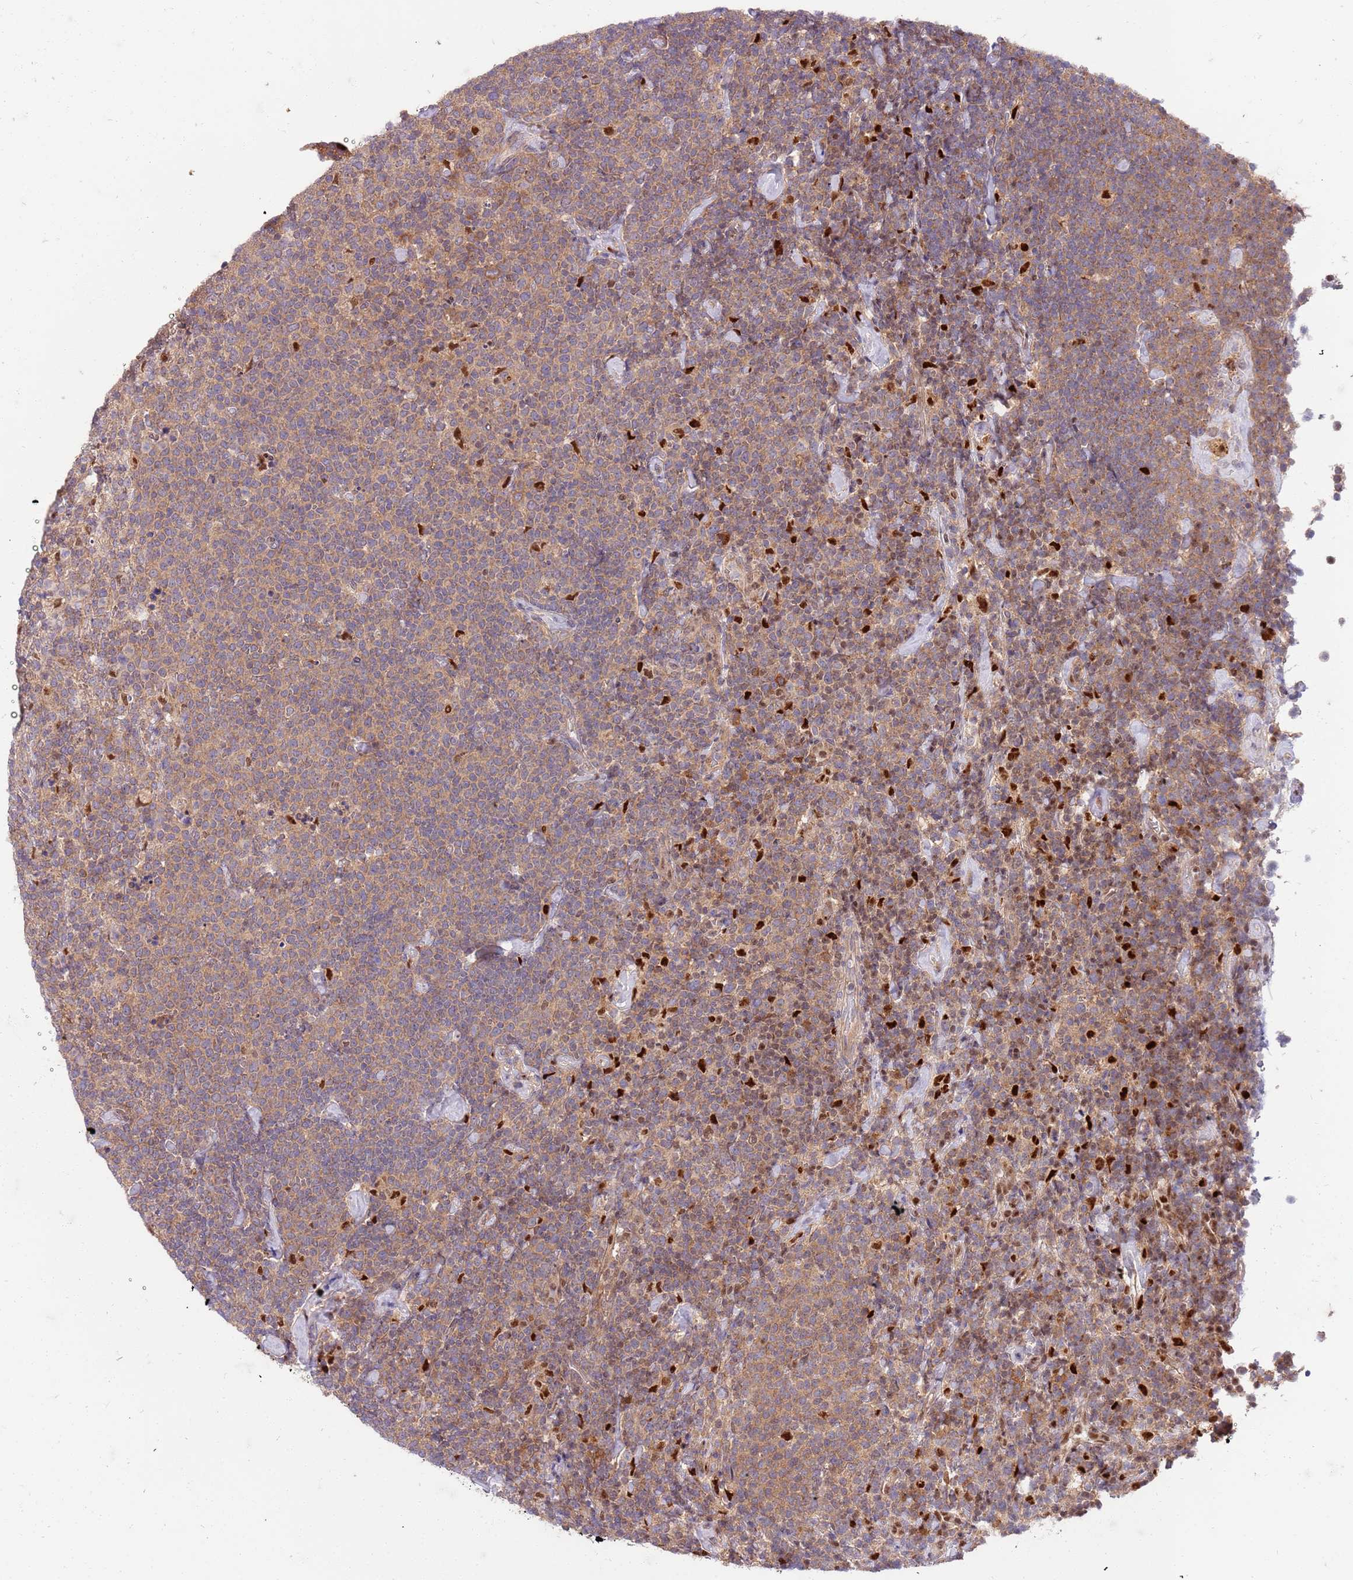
{"staining": {"intensity": "weak", "quantity": ">75%", "location": "cytoplasmic/membranous"}, "tissue": "lymphoma", "cell_type": "Tumor cells", "image_type": "cancer", "snomed": [{"axis": "morphology", "description": "Malignant lymphoma, non-Hodgkin's type, High grade"}, {"axis": "topography", "description": "Lymph node"}], "caption": "Immunohistochemistry (DAB) staining of malignant lymphoma, non-Hodgkin's type (high-grade) reveals weak cytoplasmic/membranous protein staining in about >75% of tumor cells.", "gene": "OSBP", "patient": {"sex": "male", "age": 61}}